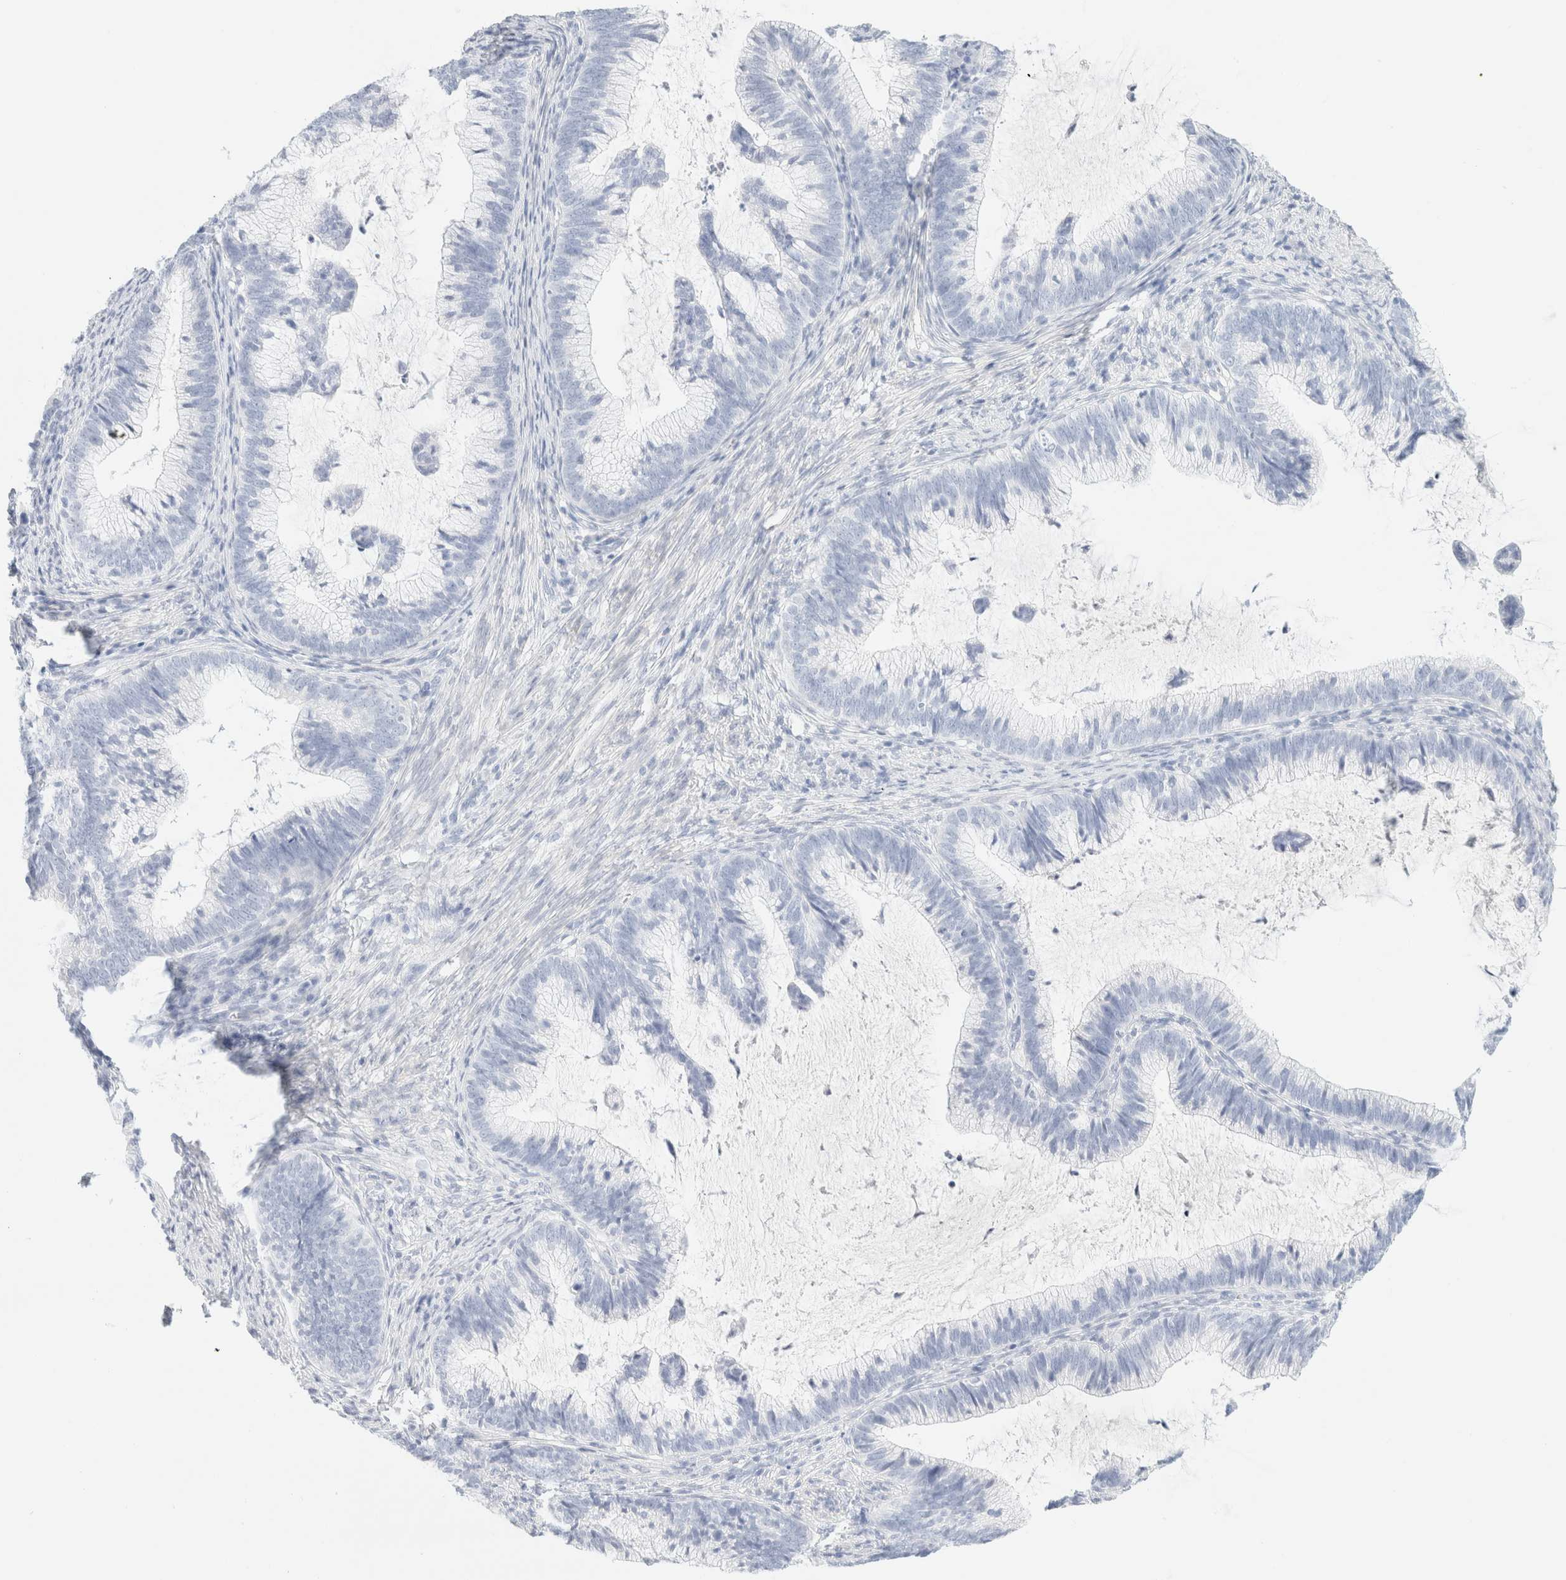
{"staining": {"intensity": "negative", "quantity": "none", "location": "none"}, "tissue": "cervical cancer", "cell_type": "Tumor cells", "image_type": "cancer", "snomed": [{"axis": "morphology", "description": "Adenocarcinoma, NOS"}, {"axis": "topography", "description": "Cervix"}], "caption": "Immunohistochemical staining of human cervical cancer (adenocarcinoma) demonstrates no significant staining in tumor cells.", "gene": "DPYS", "patient": {"sex": "female", "age": 36}}